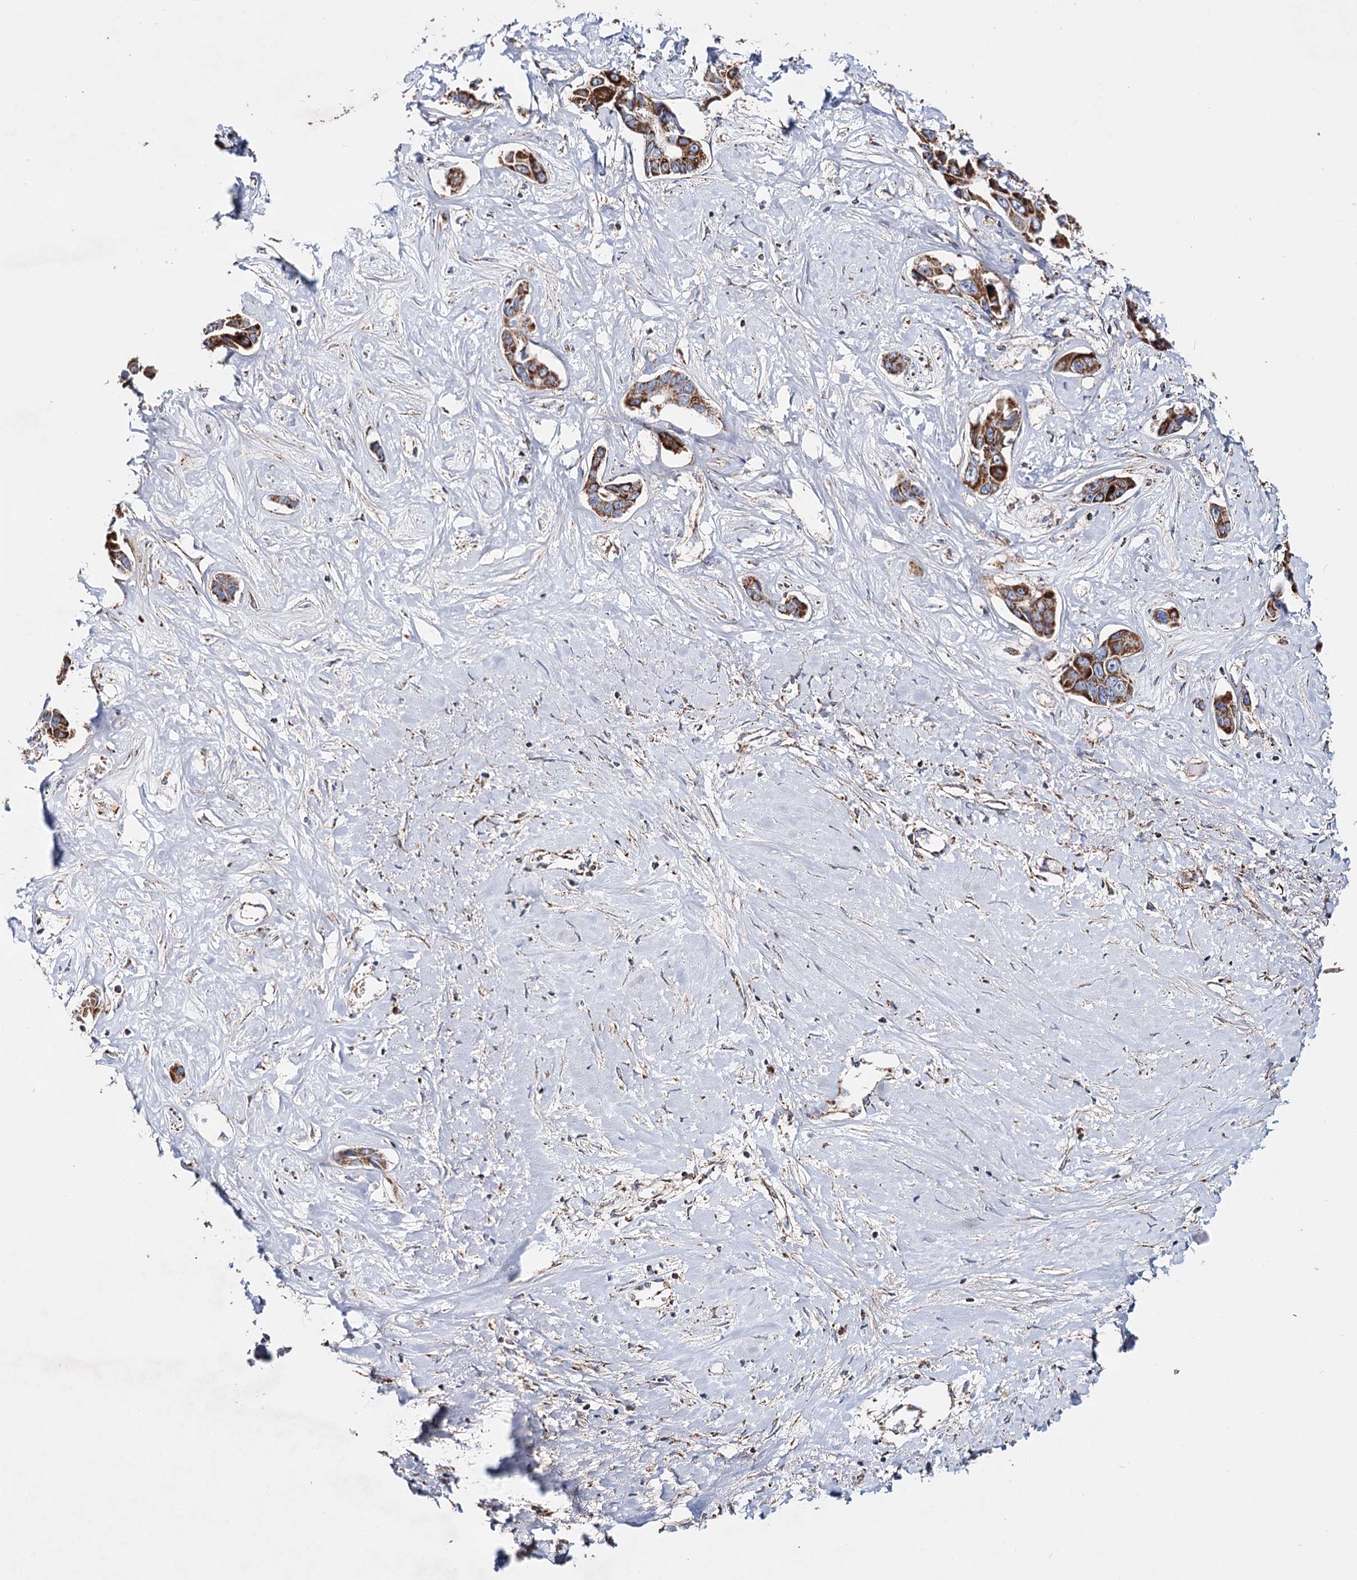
{"staining": {"intensity": "strong", "quantity": ">75%", "location": "cytoplasmic/membranous"}, "tissue": "liver cancer", "cell_type": "Tumor cells", "image_type": "cancer", "snomed": [{"axis": "morphology", "description": "Cholangiocarcinoma"}, {"axis": "topography", "description": "Liver"}], "caption": "About >75% of tumor cells in liver cancer display strong cytoplasmic/membranous protein staining as visualized by brown immunohistochemical staining.", "gene": "CFAP46", "patient": {"sex": "male", "age": 59}}